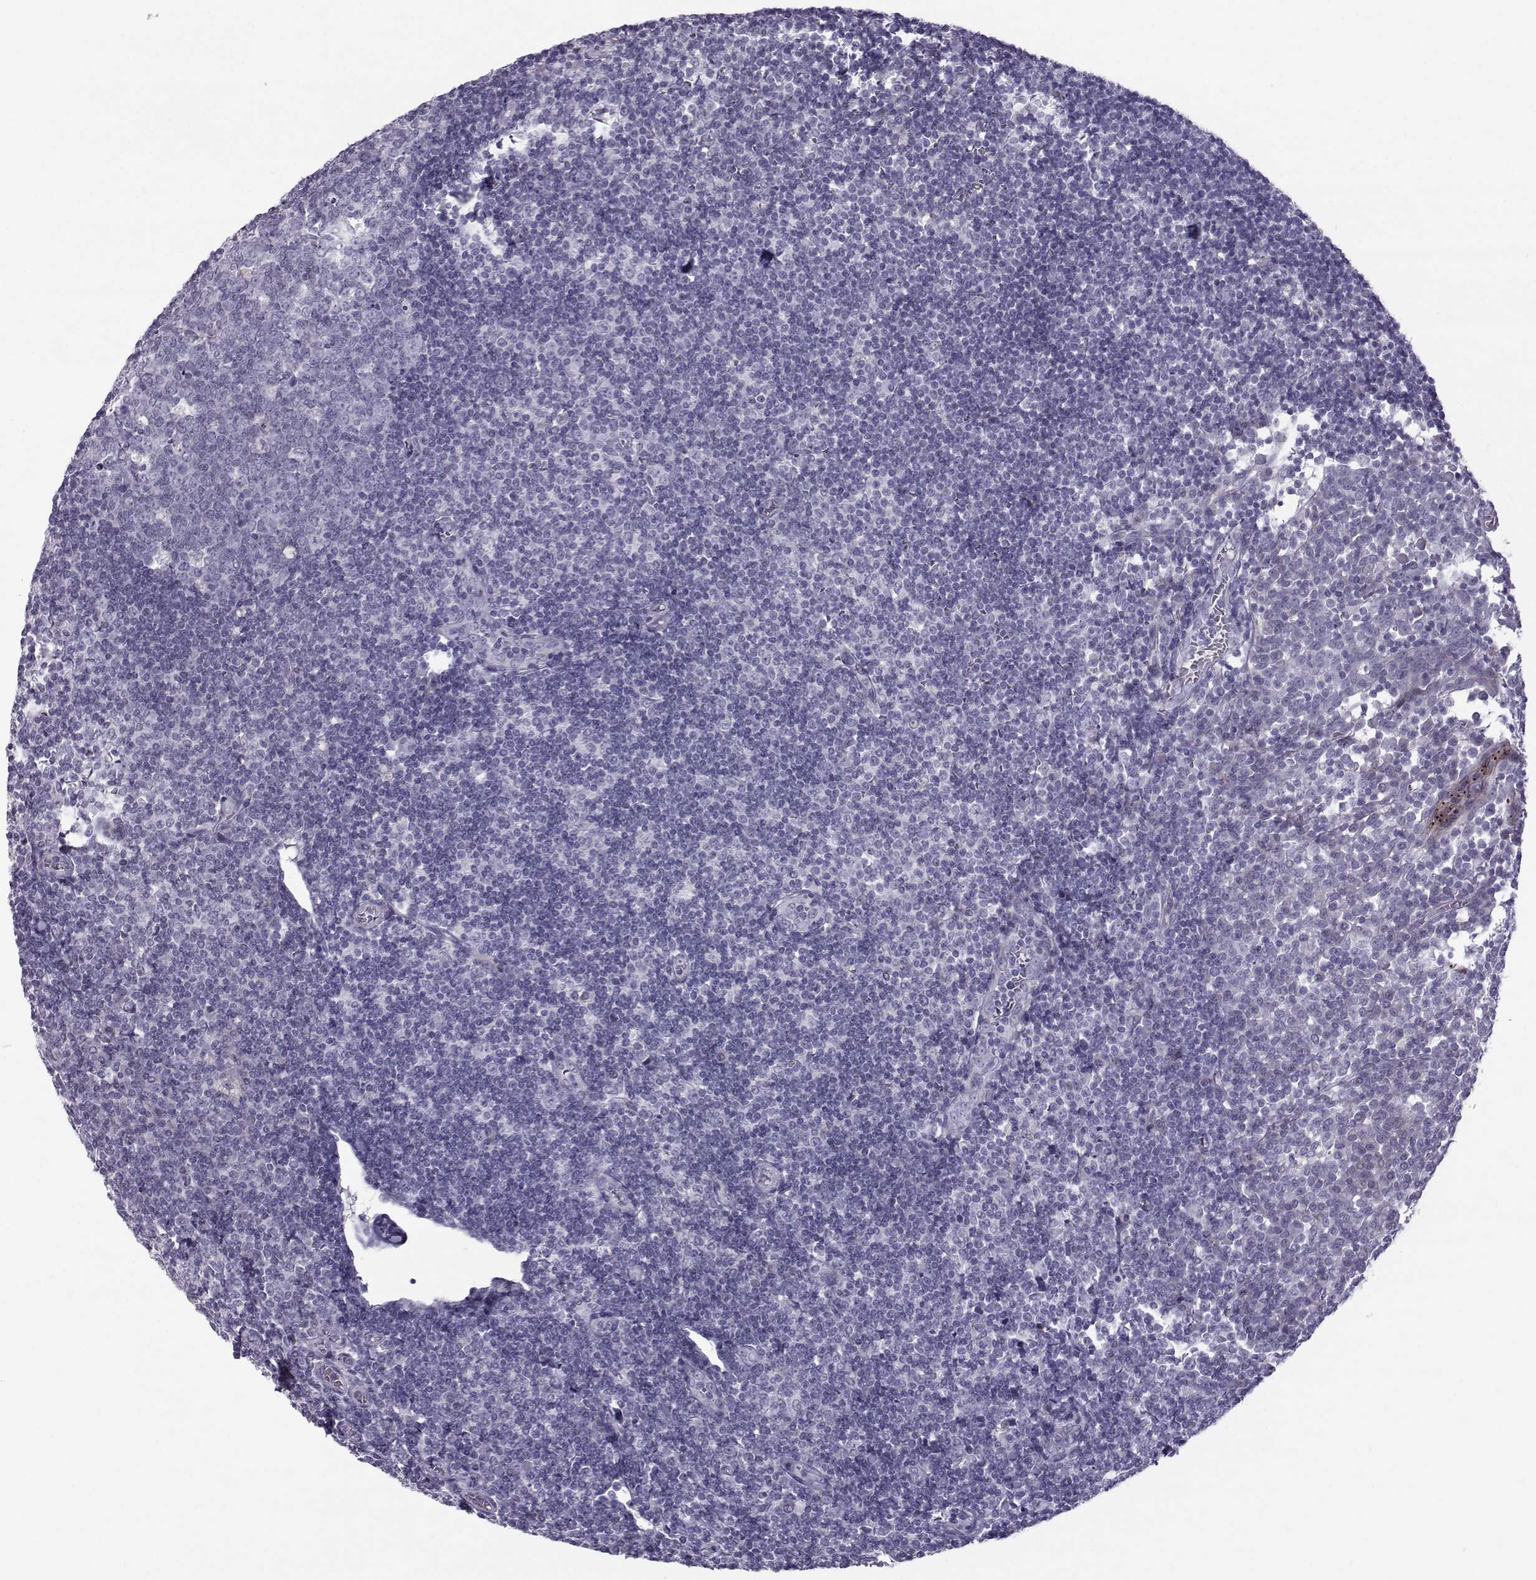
{"staining": {"intensity": "negative", "quantity": "none", "location": "none"}, "tissue": "tonsil", "cell_type": "Germinal center cells", "image_type": "normal", "snomed": [{"axis": "morphology", "description": "Normal tissue, NOS"}, {"axis": "topography", "description": "Tonsil"}], "caption": "Immunohistochemical staining of normal human tonsil displays no significant expression in germinal center cells.", "gene": "DMRT3", "patient": {"sex": "female", "age": 12}}